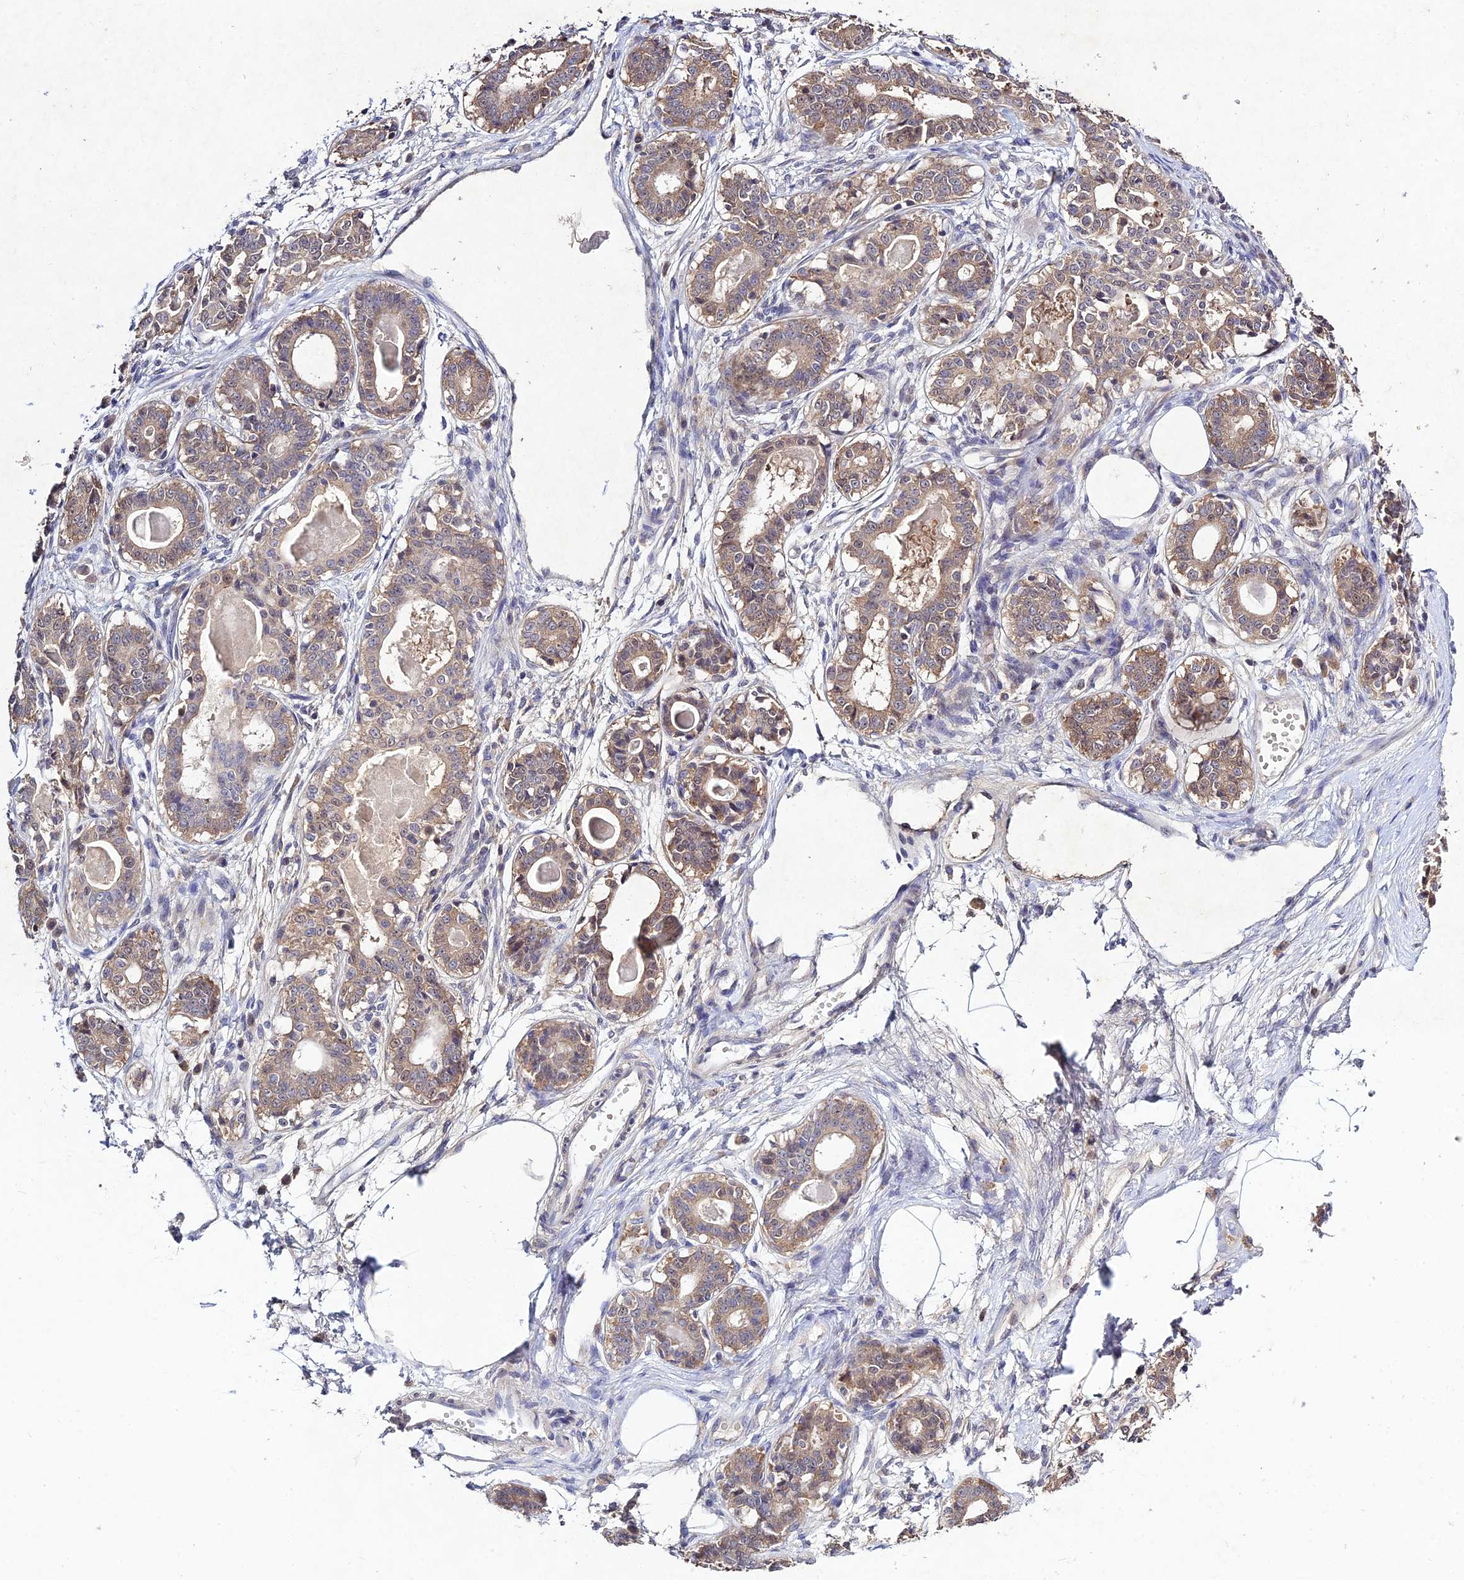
{"staining": {"intensity": "negative", "quantity": "none", "location": "none"}, "tissue": "breast", "cell_type": "Adipocytes", "image_type": "normal", "snomed": [{"axis": "morphology", "description": "Normal tissue, NOS"}, {"axis": "topography", "description": "Breast"}], "caption": "A histopathology image of breast stained for a protein reveals no brown staining in adipocytes. (DAB IHC with hematoxylin counter stain).", "gene": "CHST5", "patient": {"sex": "female", "age": 45}}